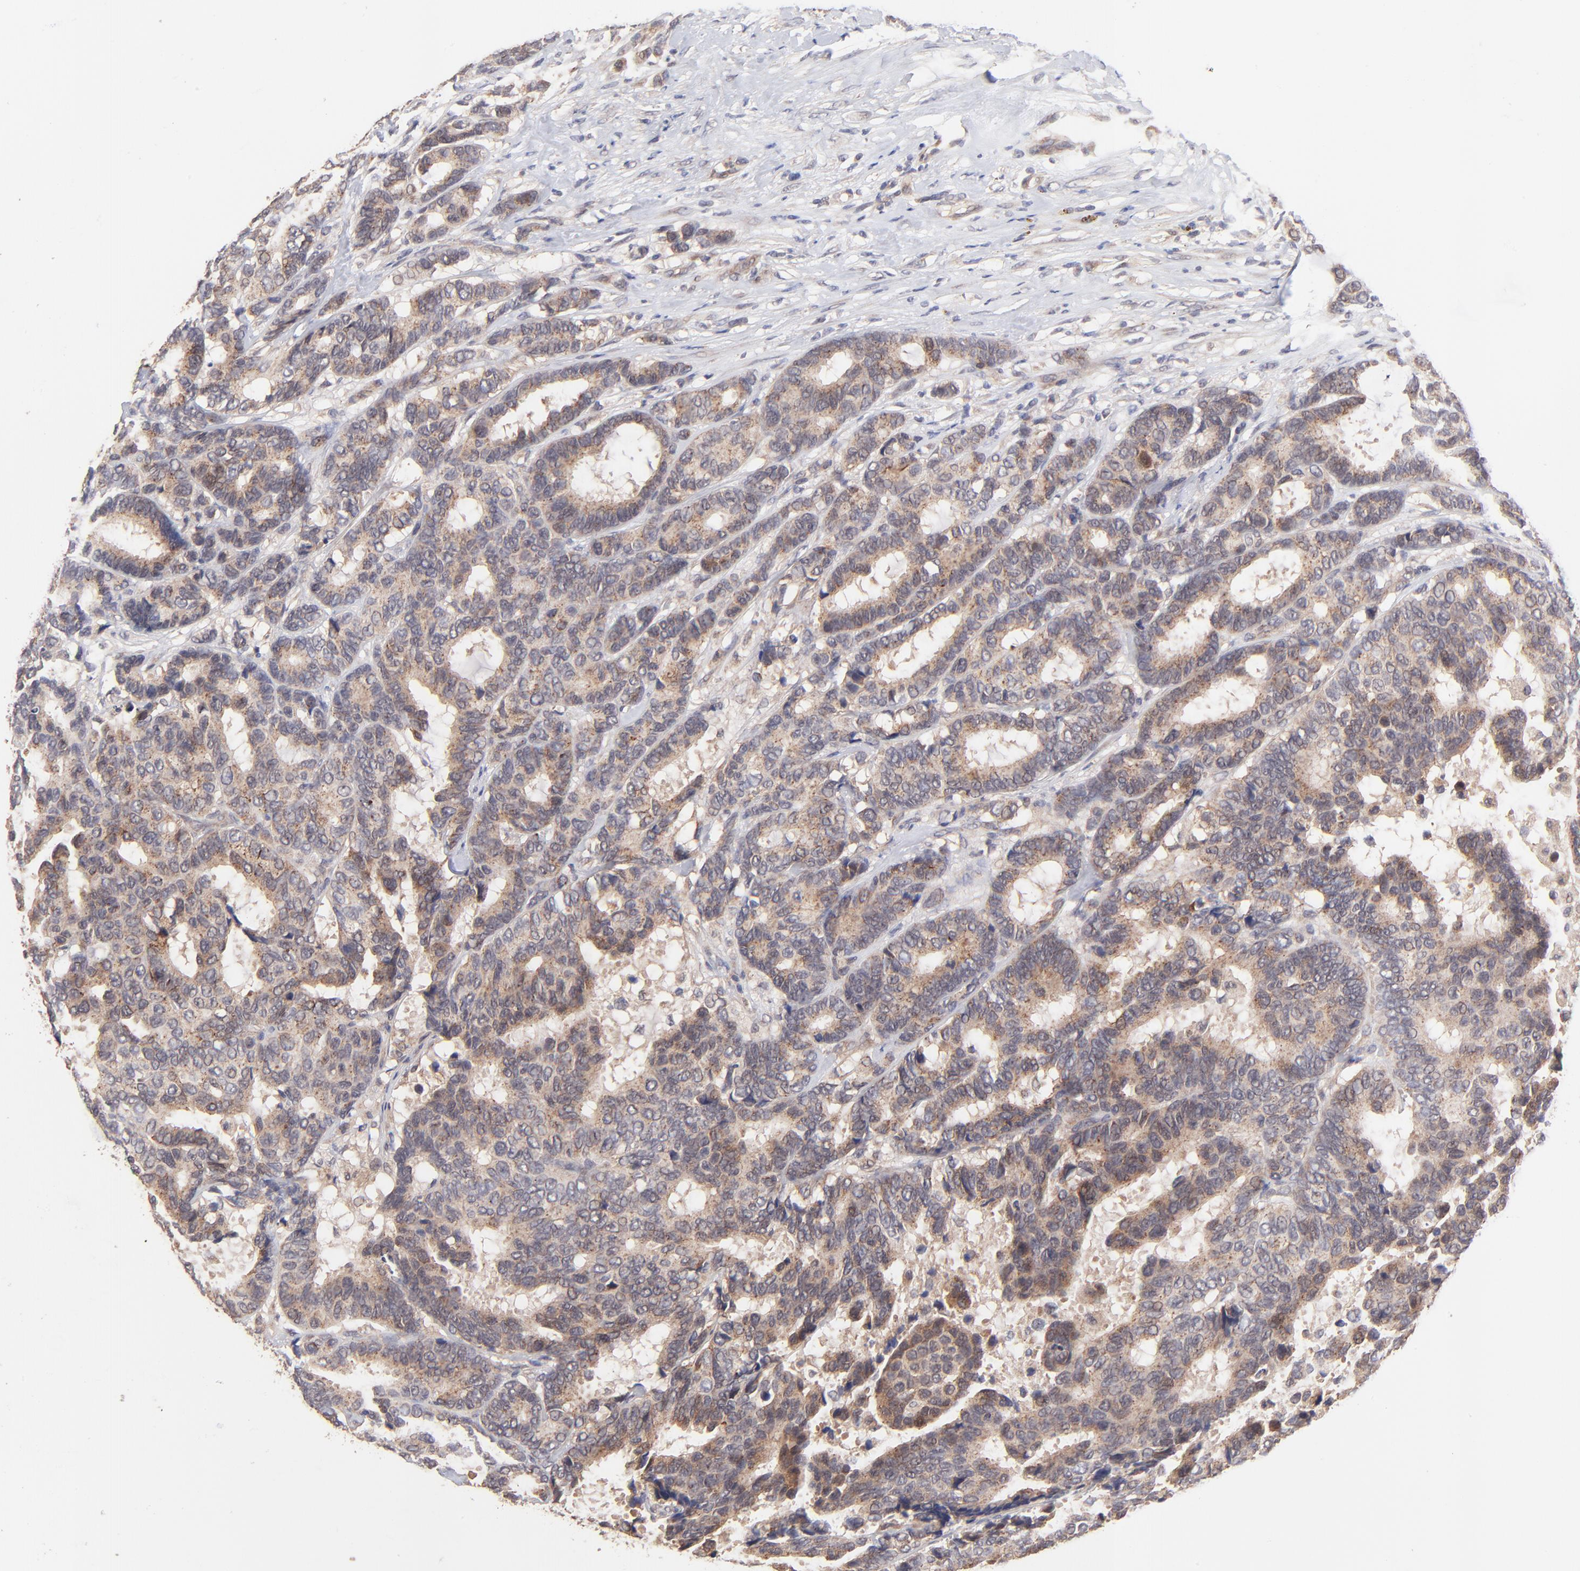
{"staining": {"intensity": "moderate", "quantity": ">75%", "location": "cytoplasmic/membranous"}, "tissue": "breast cancer", "cell_type": "Tumor cells", "image_type": "cancer", "snomed": [{"axis": "morphology", "description": "Duct carcinoma"}, {"axis": "topography", "description": "Breast"}], "caption": "Protein staining of breast infiltrating ductal carcinoma tissue reveals moderate cytoplasmic/membranous expression in approximately >75% of tumor cells.", "gene": "BAIAP2L2", "patient": {"sex": "female", "age": 87}}